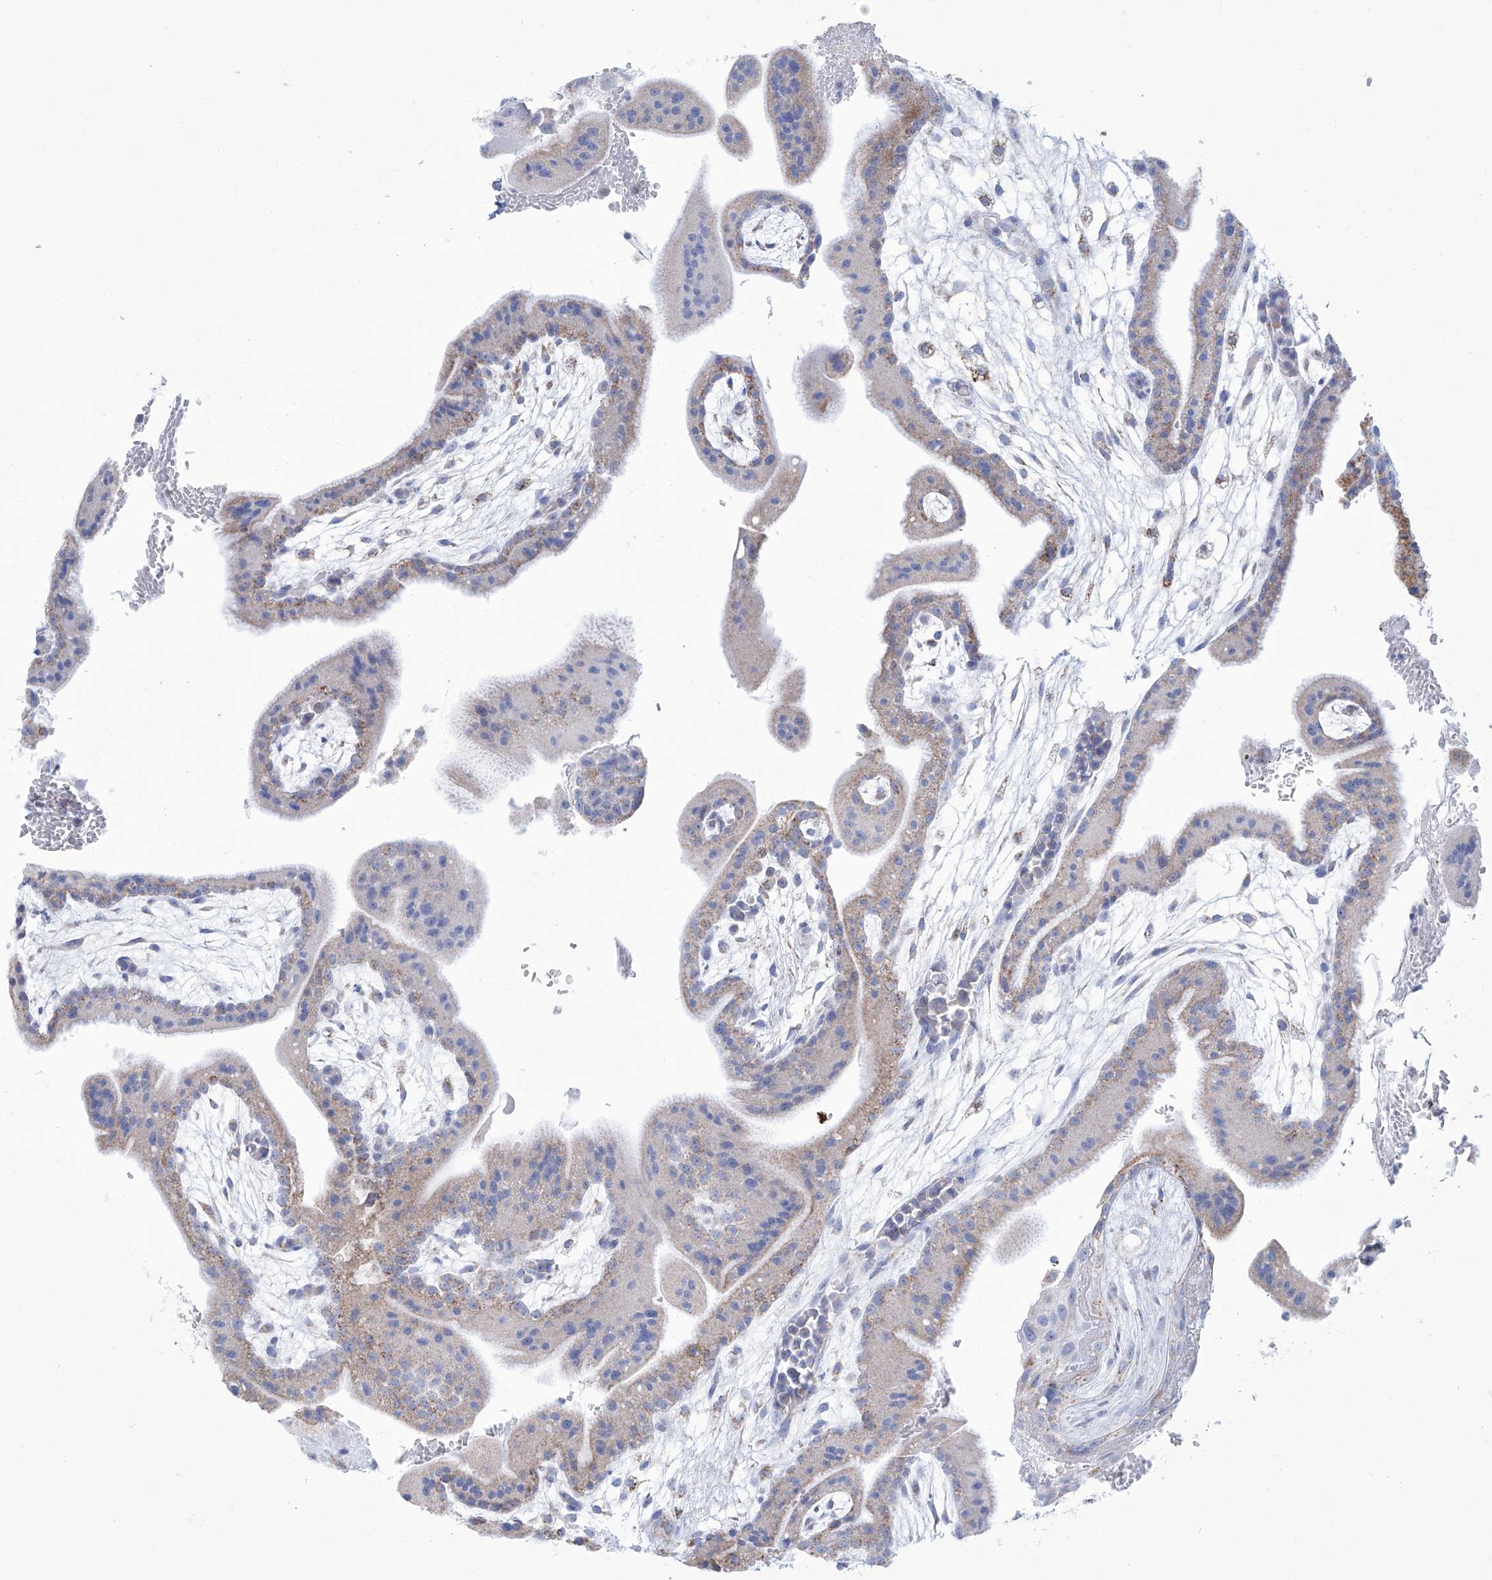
{"staining": {"intensity": "negative", "quantity": "none", "location": "none"}, "tissue": "placenta", "cell_type": "Decidual cells", "image_type": "normal", "snomed": [{"axis": "morphology", "description": "Normal tissue, NOS"}, {"axis": "topography", "description": "Placenta"}], "caption": "This is a photomicrograph of immunohistochemistry staining of normal placenta, which shows no positivity in decidual cells.", "gene": "ALDH6A1", "patient": {"sex": "female", "age": 35}}